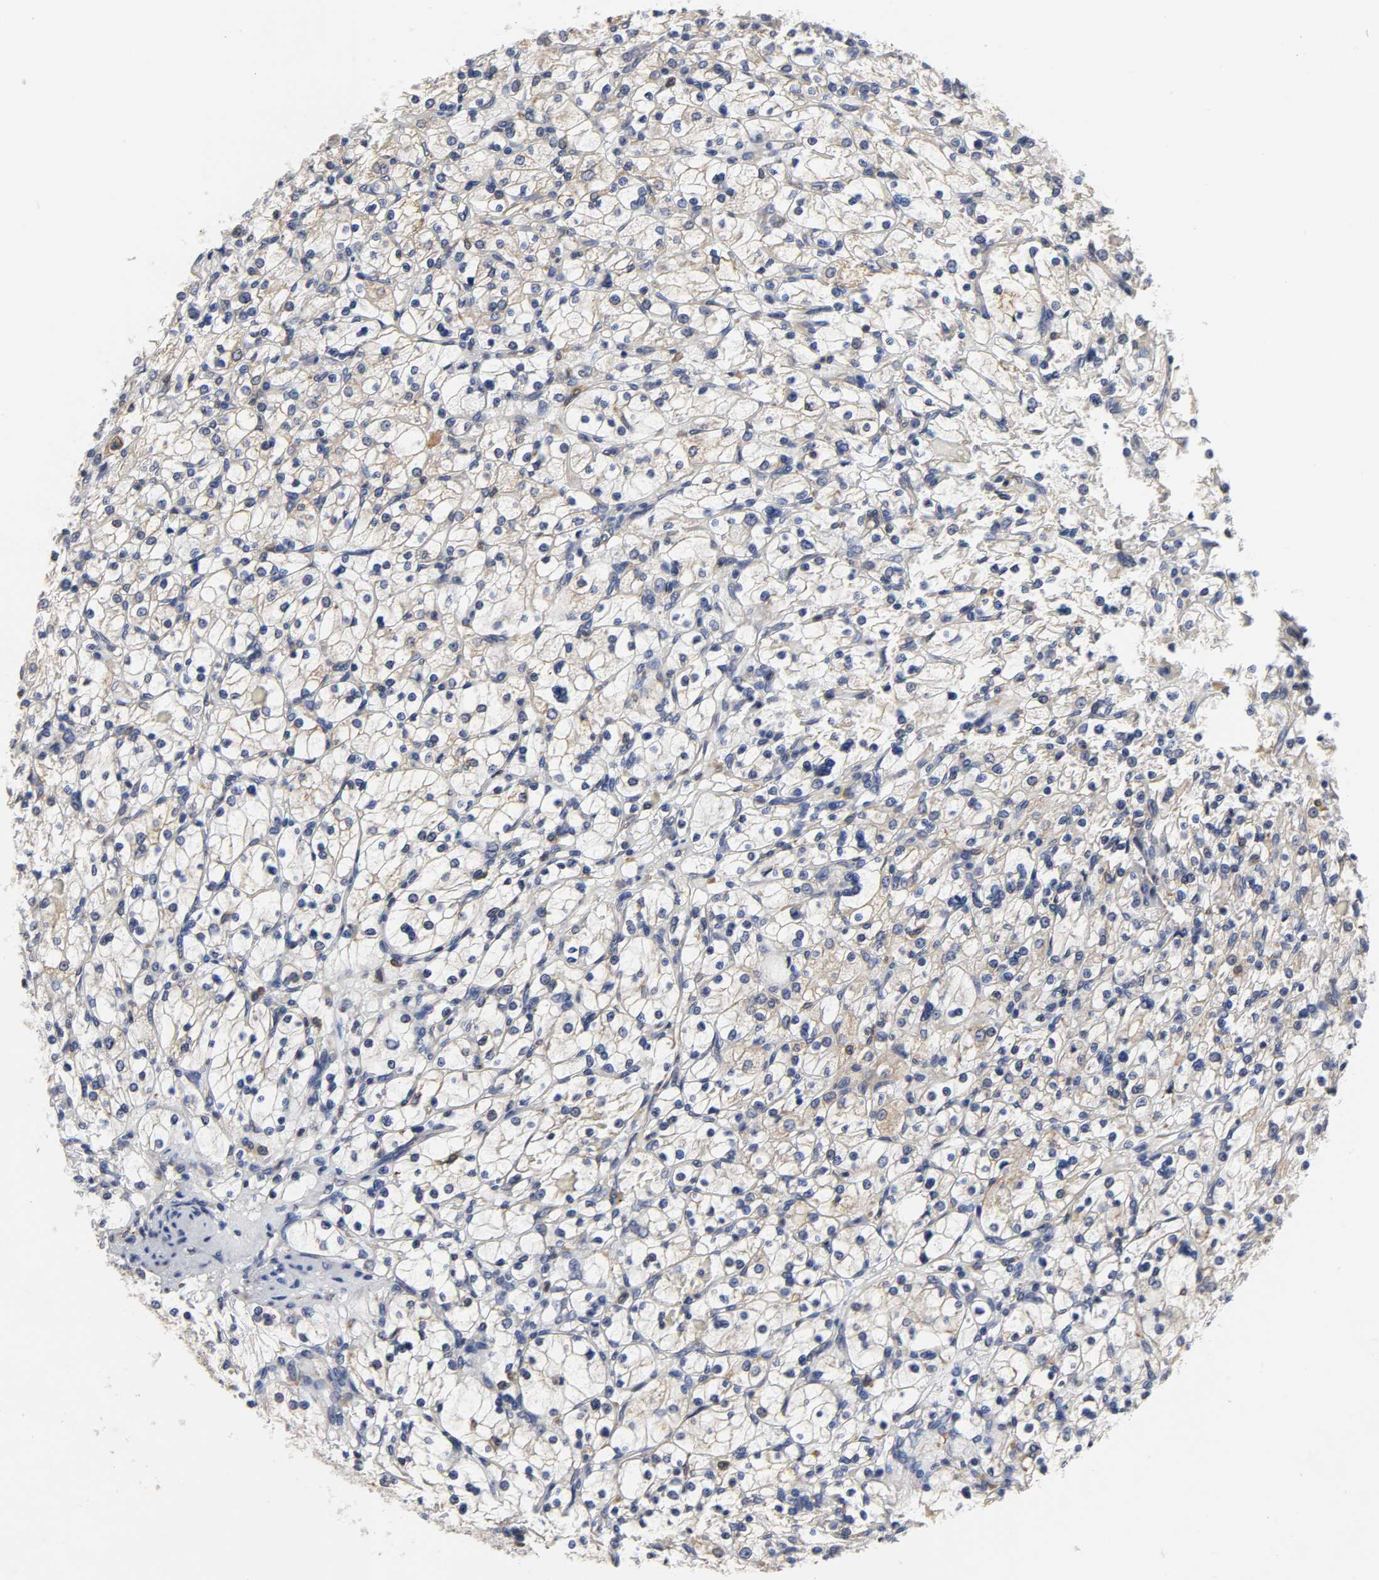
{"staining": {"intensity": "negative", "quantity": "none", "location": "none"}, "tissue": "renal cancer", "cell_type": "Tumor cells", "image_type": "cancer", "snomed": [{"axis": "morphology", "description": "Adenocarcinoma, NOS"}, {"axis": "topography", "description": "Kidney"}], "caption": "Tumor cells are negative for brown protein staining in adenocarcinoma (renal).", "gene": "HCK", "patient": {"sex": "female", "age": 83}}